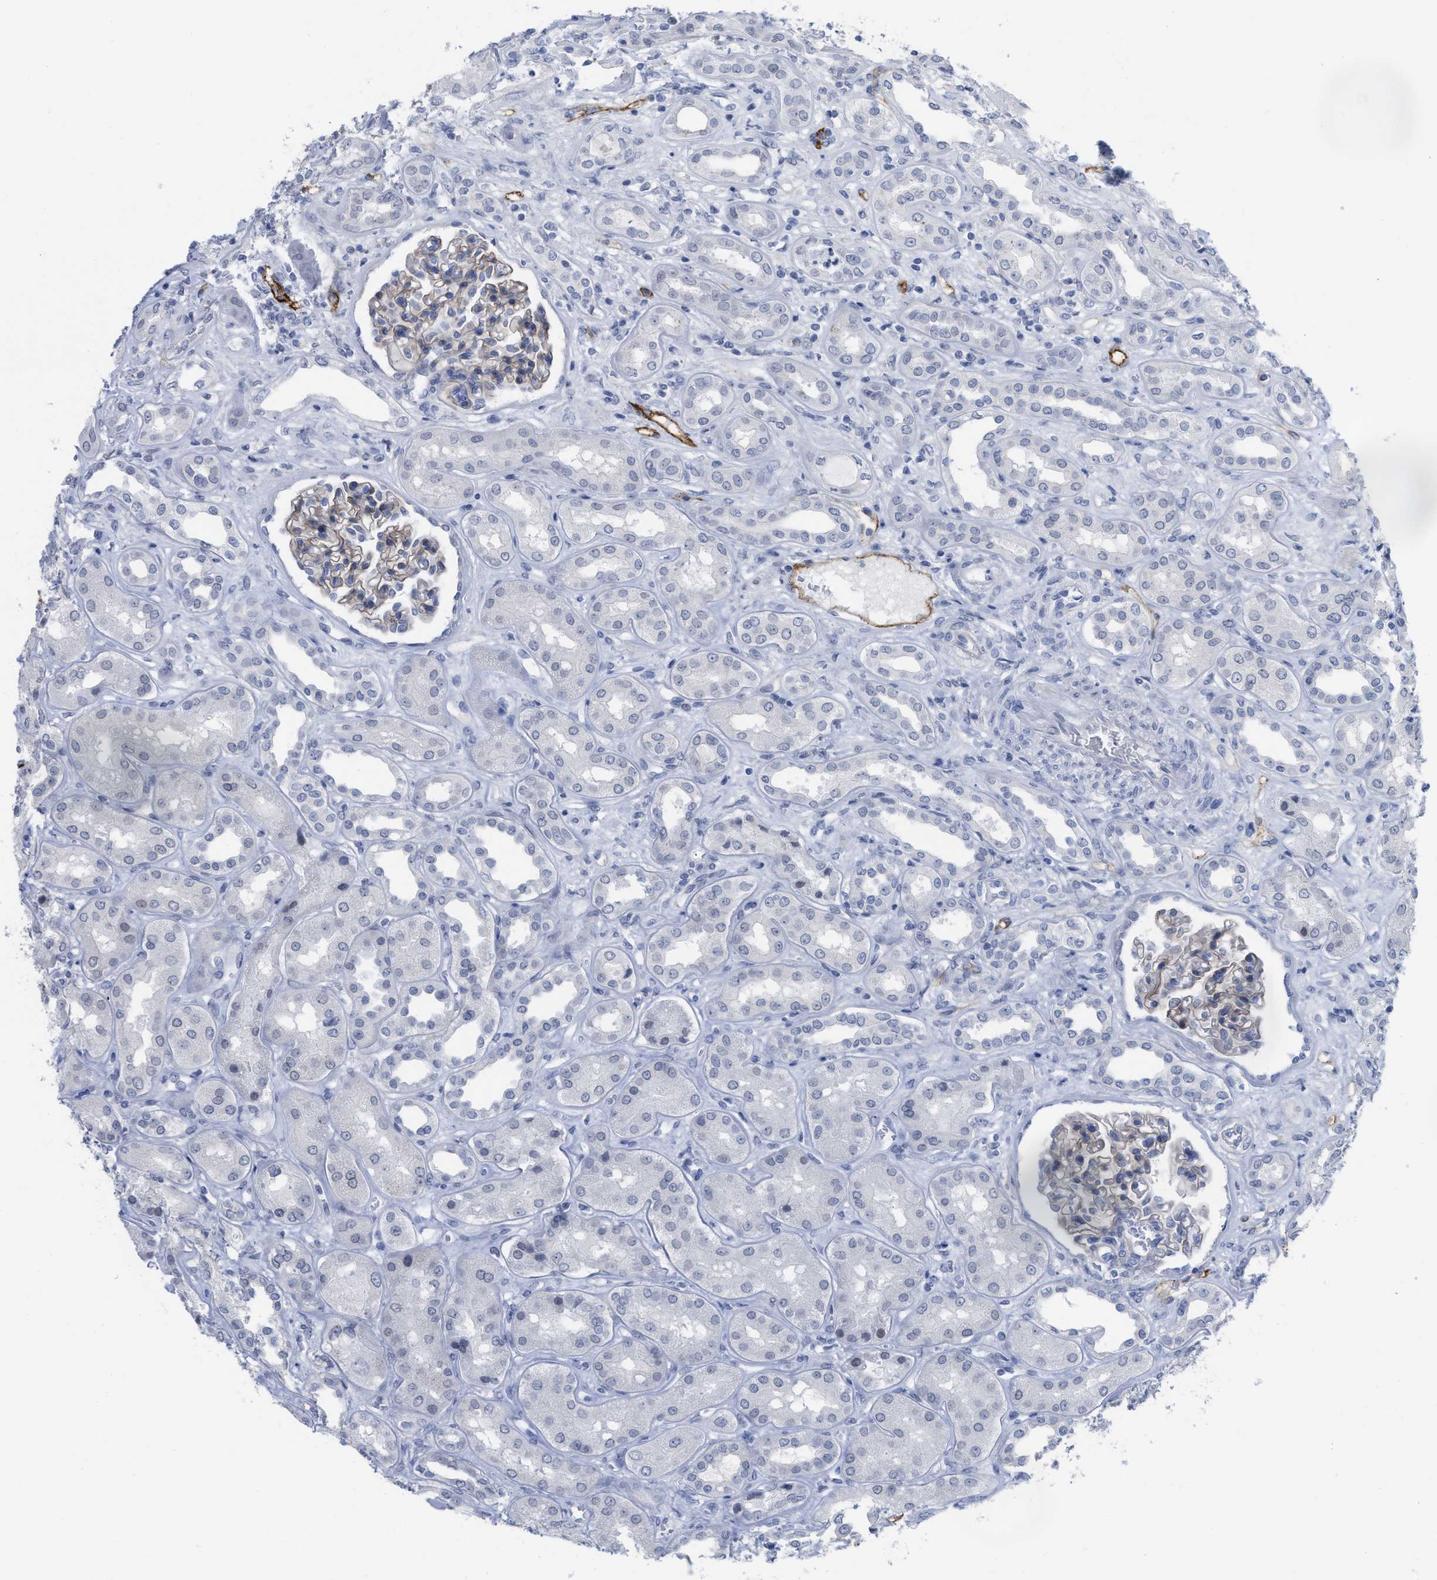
{"staining": {"intensity": "weak", "quantity": "25%-75%", "location": "cytoplasmic/membranous"}, "tissue": "kidney", "cell_type": "Cells in glomeruli", "image_type": "normal", "snomed": [{"axis": "morphology", "description": "Normal tissue, NOS"}, {"axis": "topography", "description": "Kidney"}], "caption": "Brown immunohistochemical staining in benign kidney exhibits weak cytoplasmic/membranous staining in about 25%-75% of cells in glomeruli.", "gene": "ACKR1", "patient": {"sex": "male", "age": 59}}